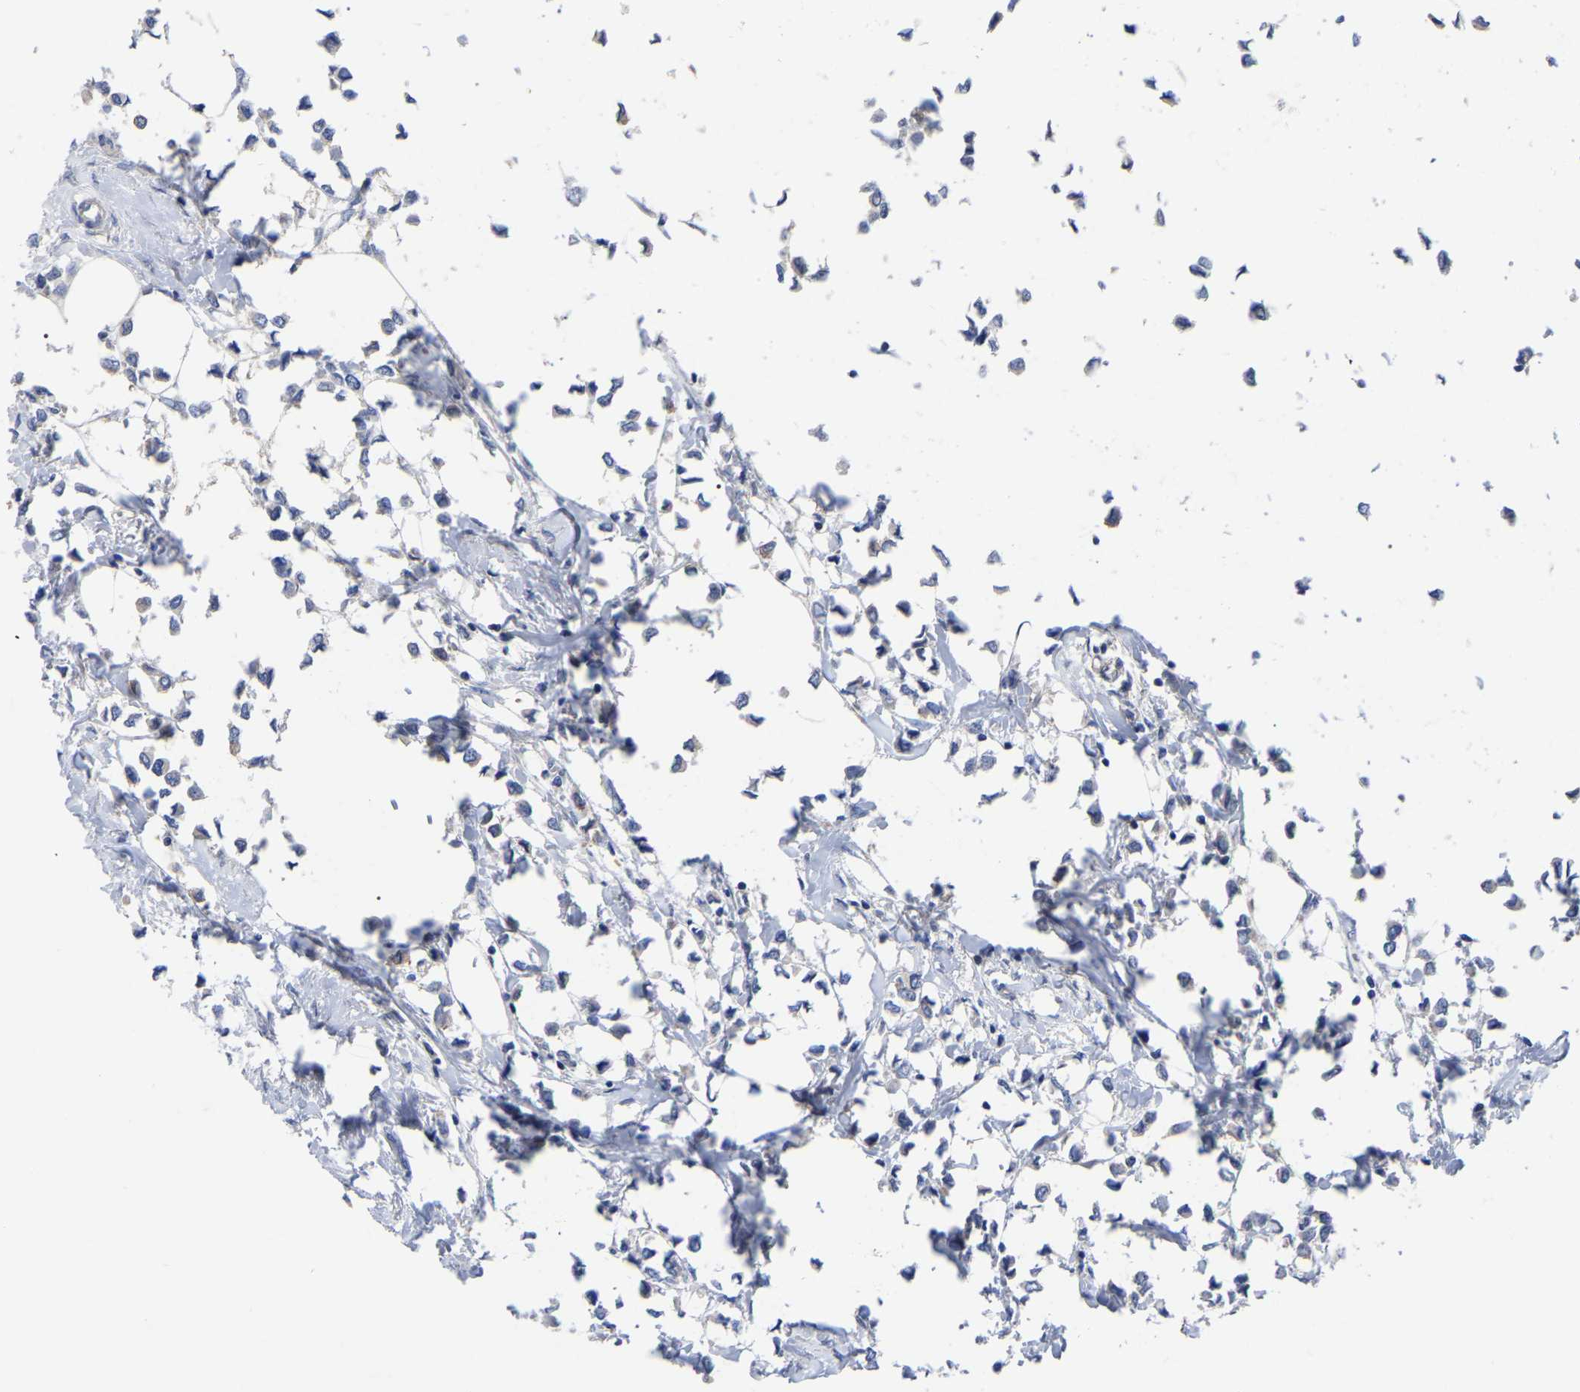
{"staining": {"intensity": "negative", "quantity": "none", "location": "none"}, "tissue": "breast cancer", "cell_type": "Tumor cells", "image_type": "cancer", "snomed": [{"axis": "morphology", "description": "Lobular carcinoma"}, {"axis": "topography", "description": "Breast"}], "caption": "There is no significant staining in tumor cells of breast lobular carcinoma.", "gene": "TCP1", "patient": {"sex": "female", "age": 51}}